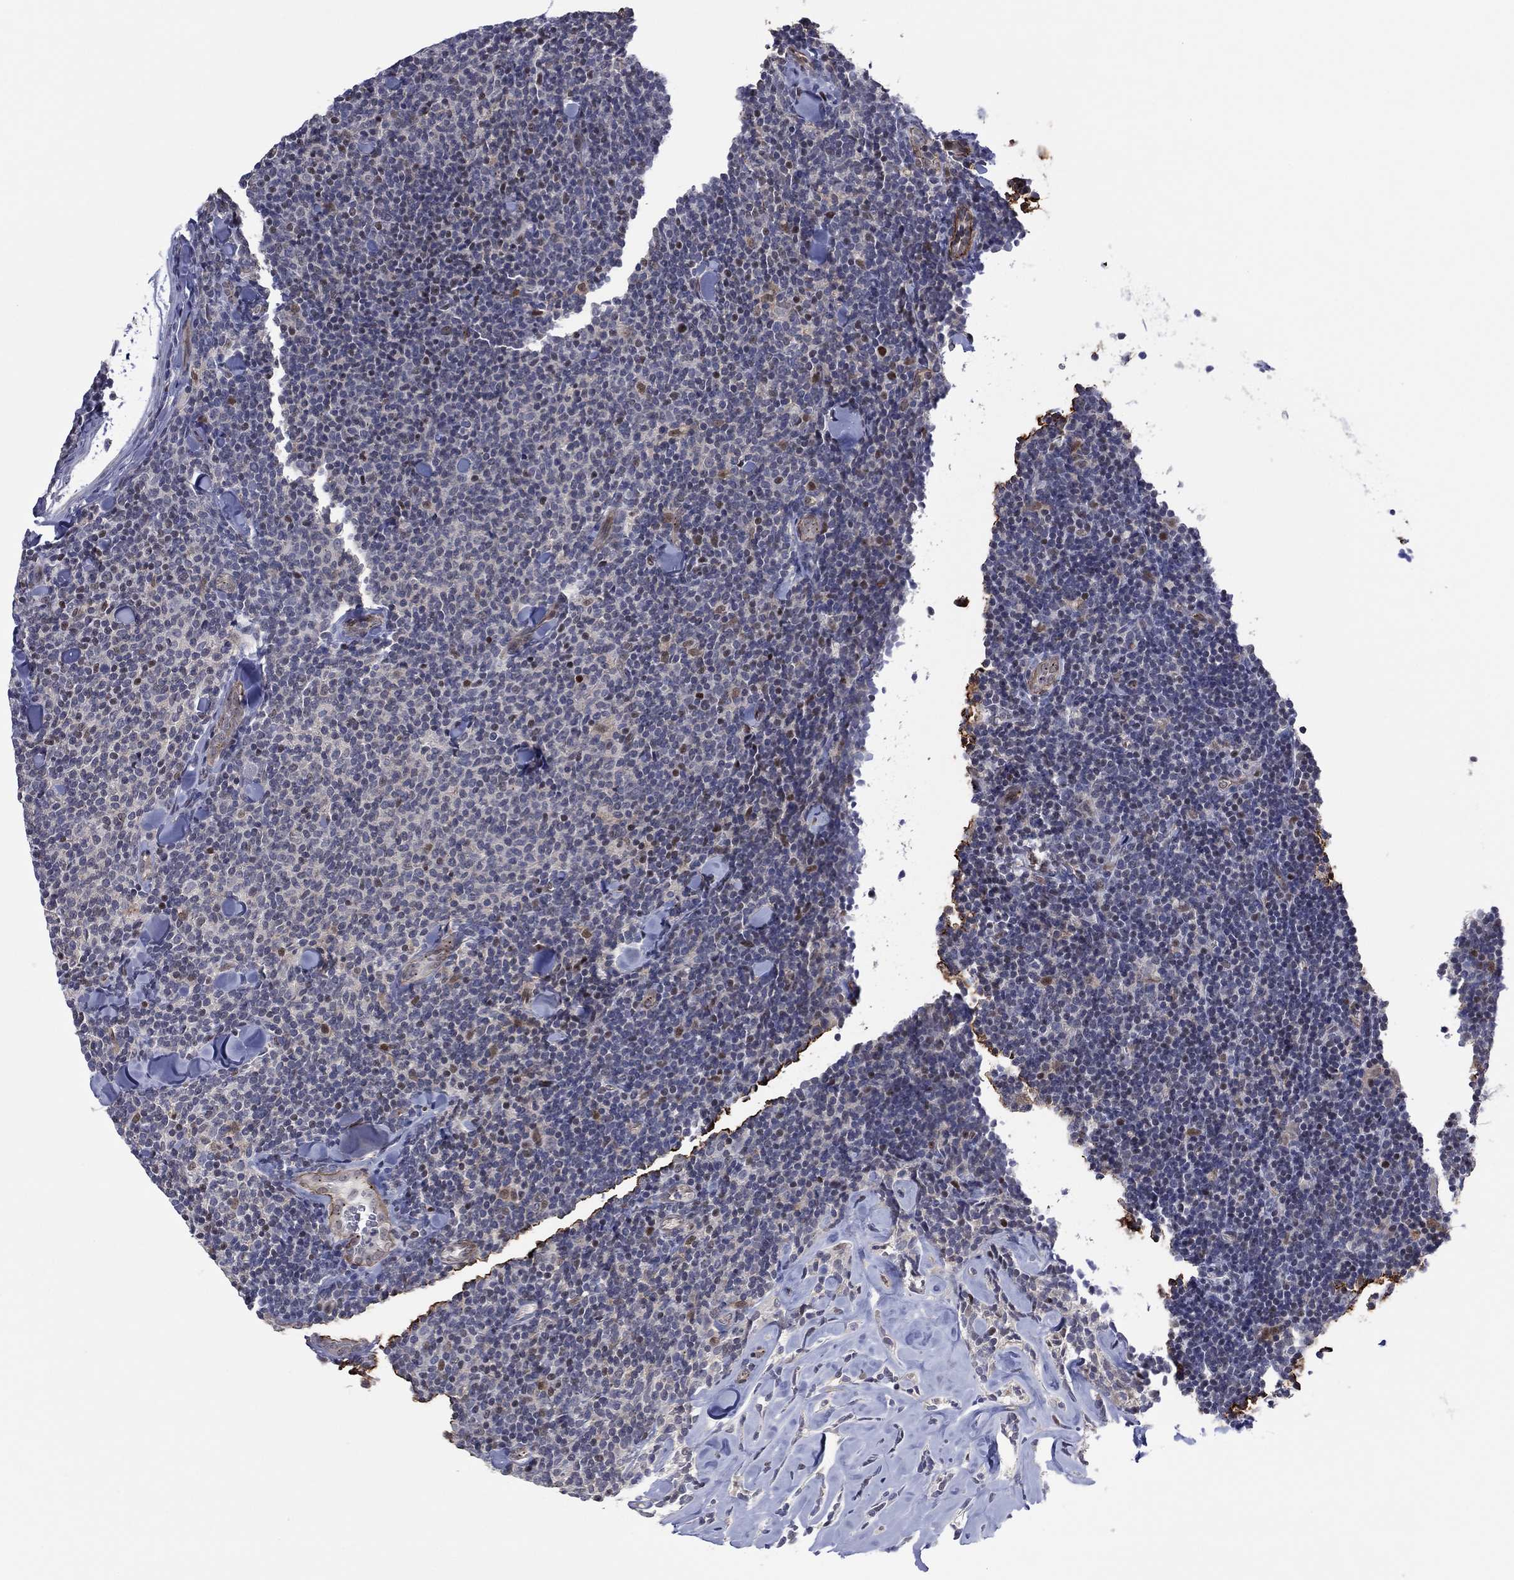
{"staining": {"intensity": "negative", "quantity": "none", "location": "none"}, "tissue": "lymphoma", "cell_type": "Tumor cells", "image_type": "cancer", "snomed": [{"axis": "morphology", "description": "Malignant lymphoma, non-Hodgkin's type, Low grade"}, {"axis": "topography", "description": "Lymph node"}], "caption": "High power microscopy micrograph of an immunohistochemistry image of malignant lymphoma, non-Hodgkin's type (low-grade), revealing no significant positivity in tumor cells. (DAB immunohistochemistry (IHC) visualized using brightfield microscopy, high magnification).", "gene": "GSE1", "patient": {"sex": "female", "age": 56}}